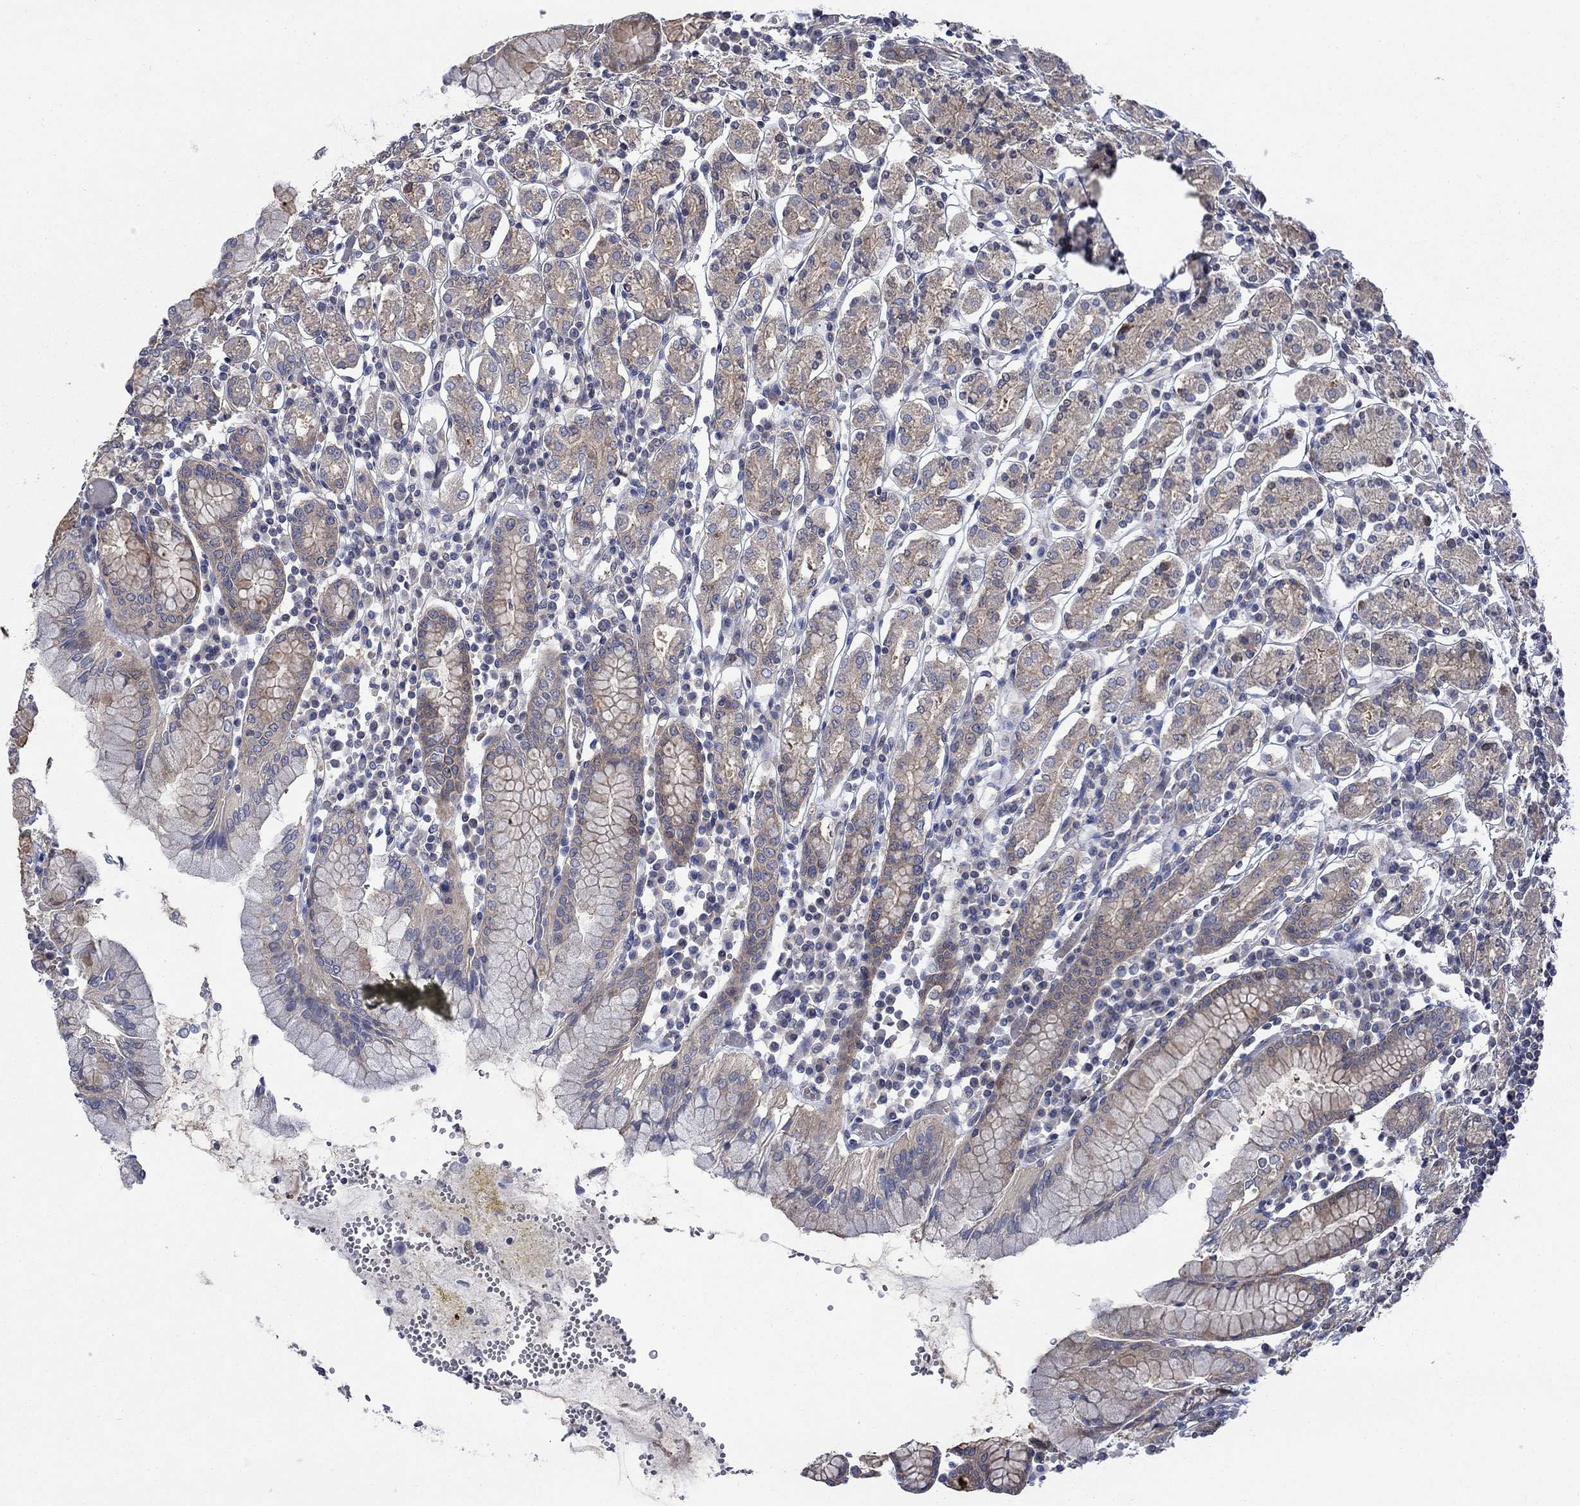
{"staining": {"intensity": "weak", "quantity": "25%-75%", "location": "cytoplasmic/membranous"}, "tissue": "stomach", "cell_type": "Glandular cells", "image_type": "normal", "snomed": [{"axis": "morphology", "description": "Normal tissue, NOS"}, {"axis": "topography", "description": "Stomach, upper"}, {"axis": "topography", "description": "Stomach"}], "caption": "IHC micrograph of normal human stomach stained for a protein (brown), which displays low levels of weak cytoplasmic/membranous staining in about 25%-75% of glandular cells.", "gene": "PDZD2", "patient": {"sex": "male", "age": 62}}